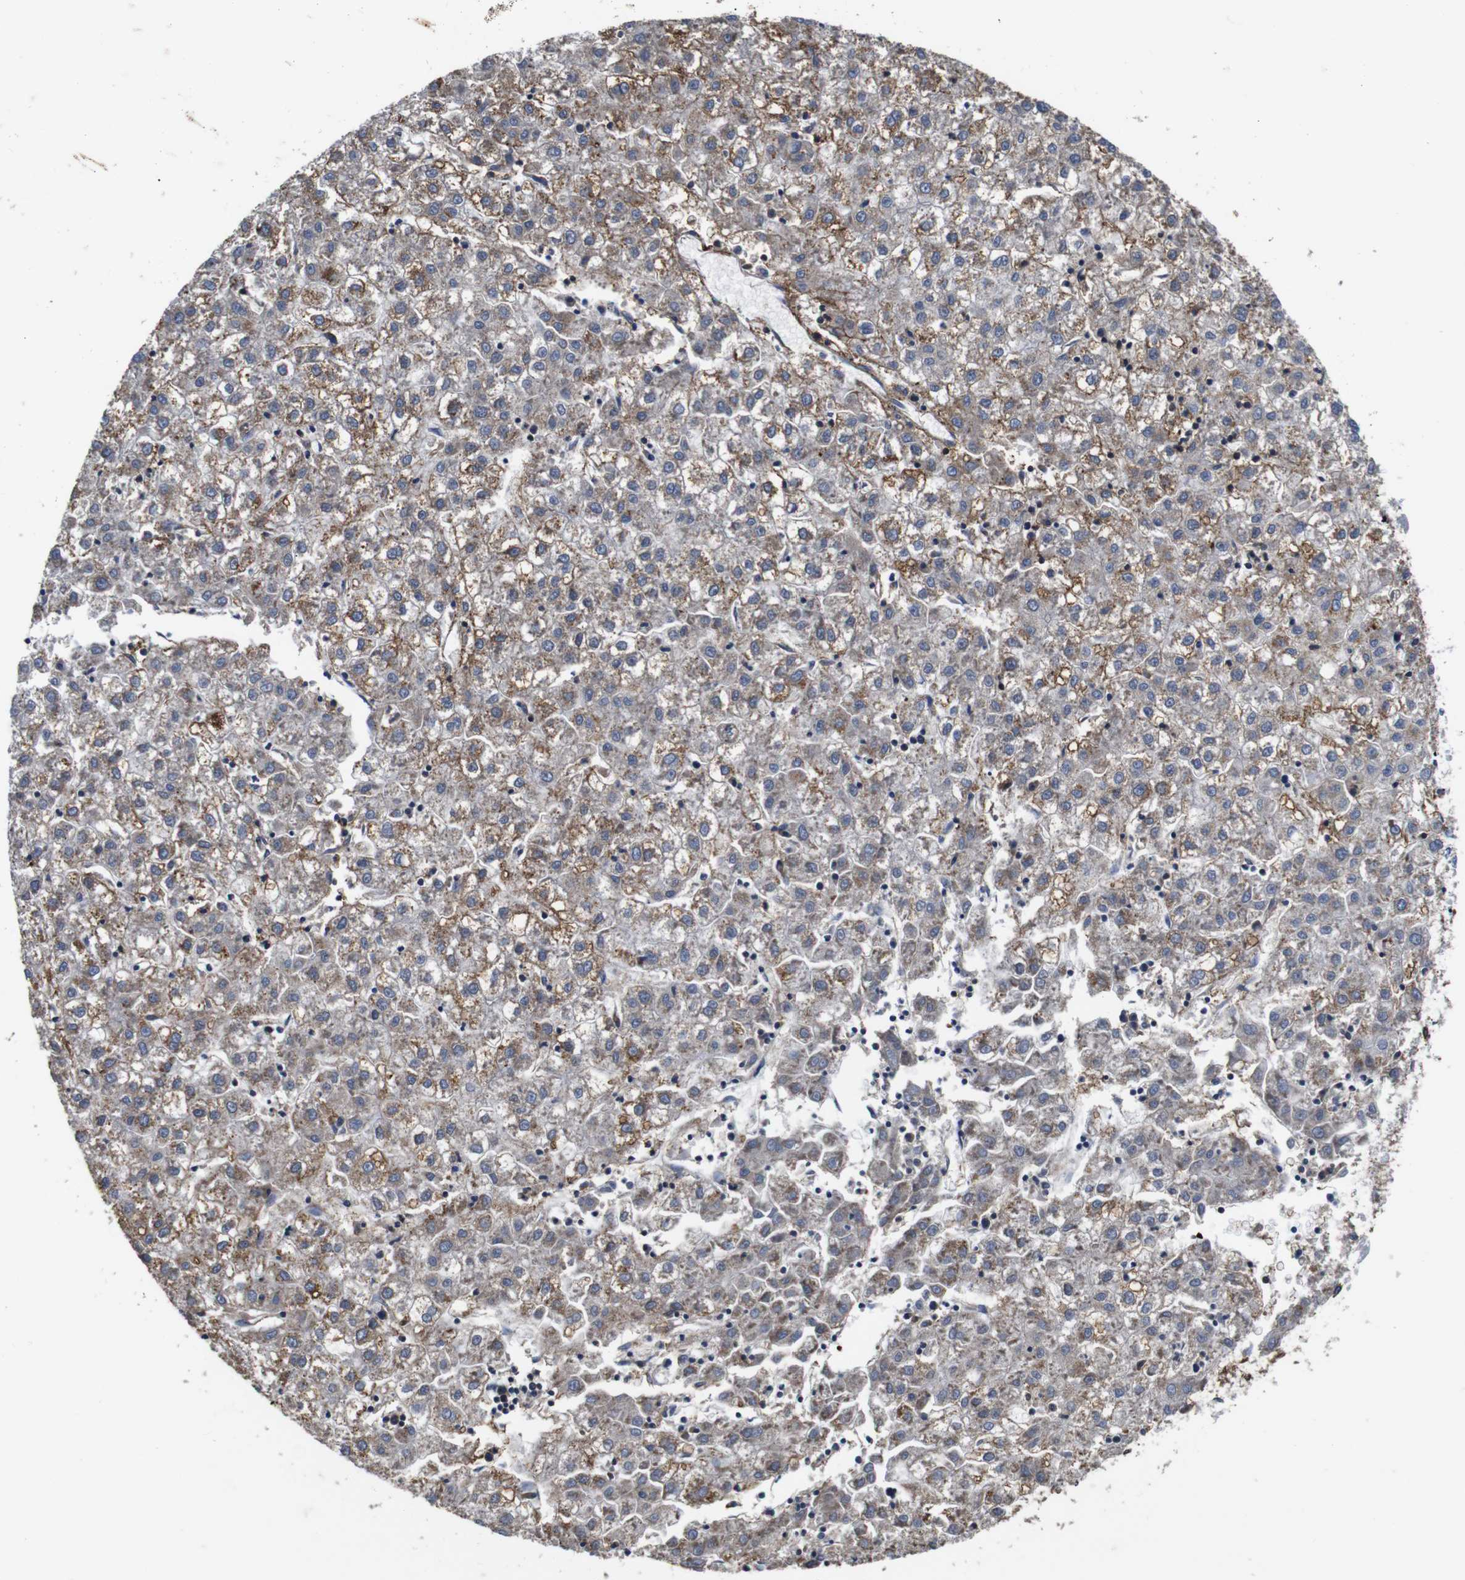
{"staining": {"intensity": "moderate", "quantity": "25%-75%", "location": "cytoplasmic/membranous"}, "tissue": "liver cancer", "cell_type": "Tumor cells", "image_type": "cancer", "snomed": [{"axis": "morphology", "description": "Carcinoma, Hepatocellular, NOS"}, {"axis": "topography", "description": "Liver"}], "caption": "Immunohistochemical staining of human hepatocellular carcinoma (liver) shows medium levels of moderate cytoplasmic/membranous staining in about 25%-75% of tumor cells. The staining was performed using DAB, with brown indicating positive protein expression. Nuclei are stained blue with hematoxylin.", "gene": "PI4KA", "patient": {"sex": "male", "age": 72}}